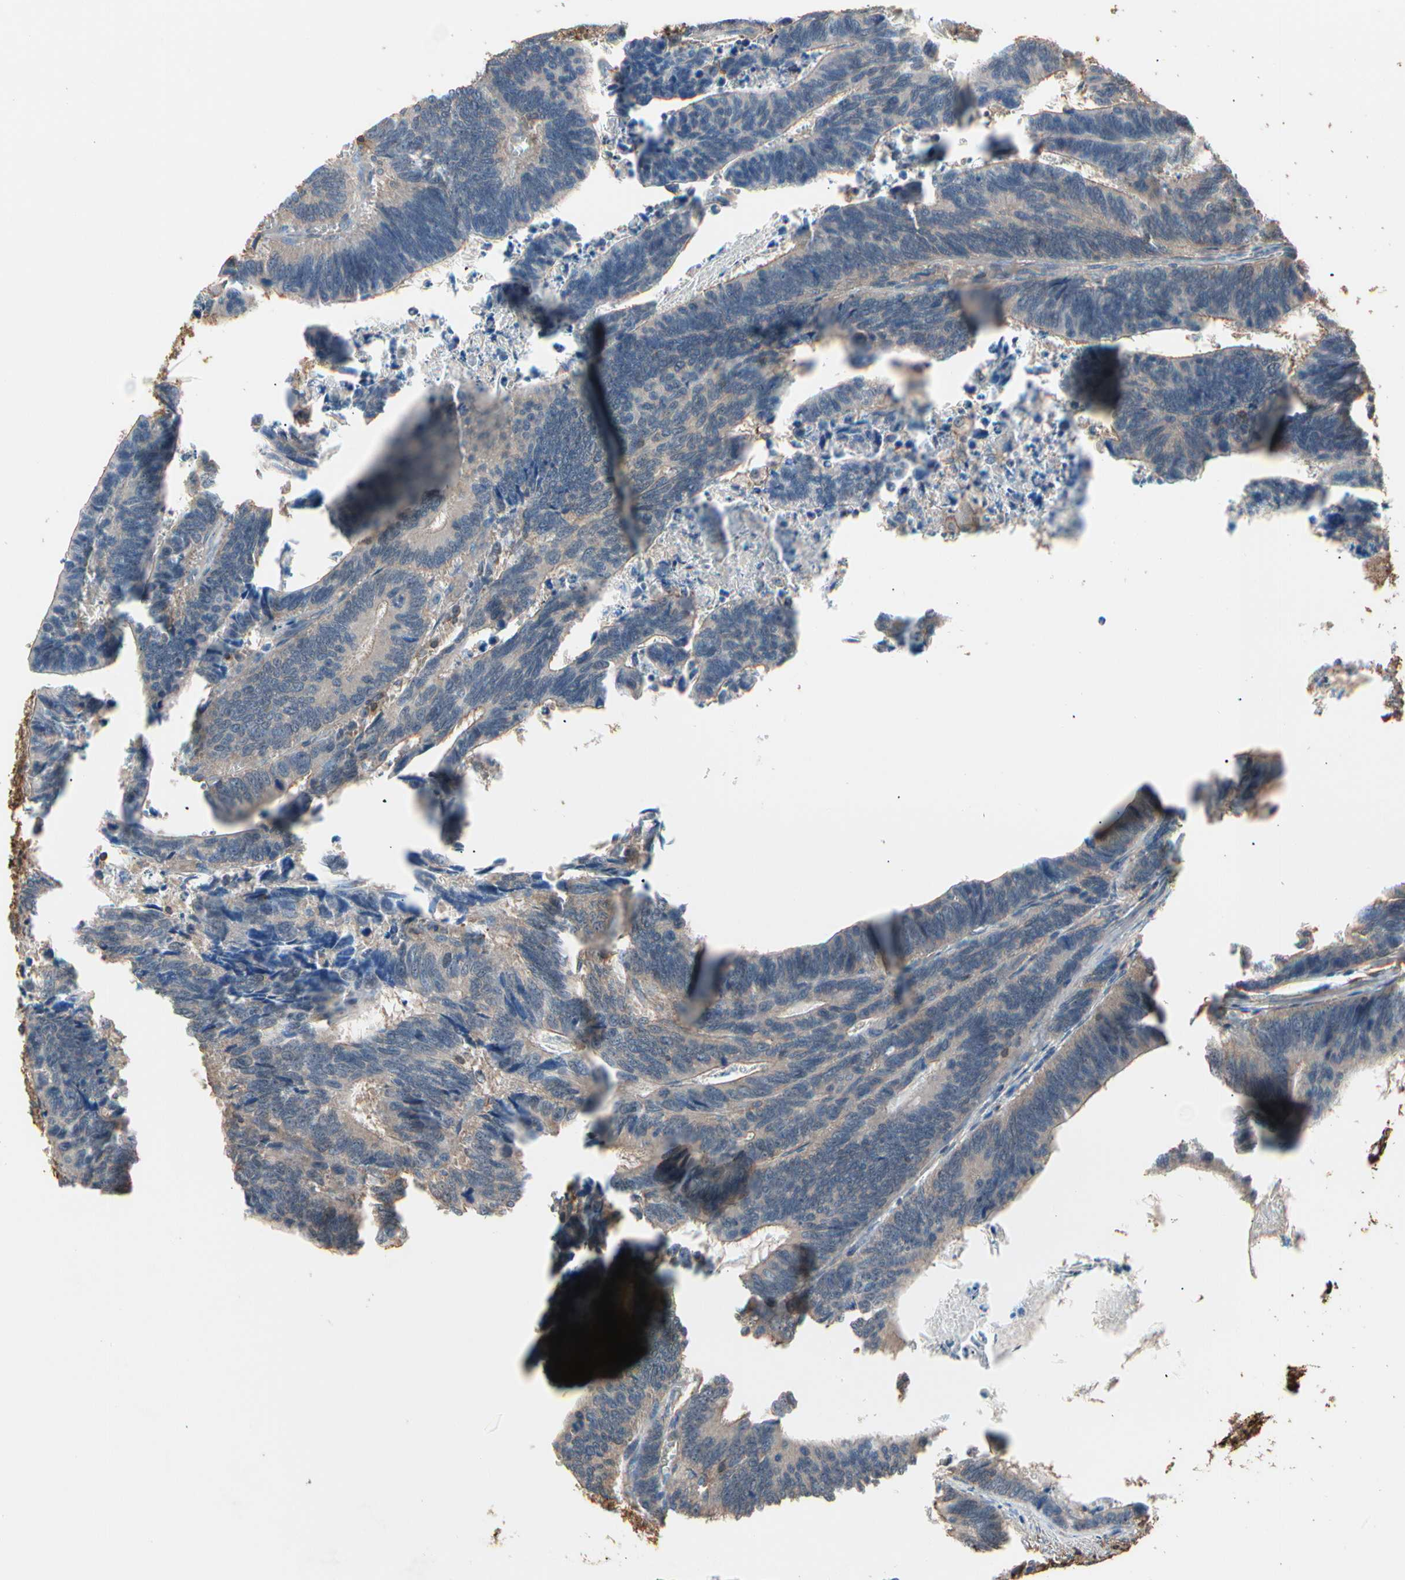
{"staining": {"intensity": "weak", "quantity": "25%-75%", "location": "cytoplasmic/membranous"}, "tissue": "colorectal cancer", "cell_type": "Tumor cells", "image_type": "cancer", "snomed": [{"axis": "morphology", "description": "Adenocarcinoma, NOS"}, {"axis": "topography", "description": "Colon"}], "caption": "Colorectal cancer (adenocarcinoma) stained for a protein displays weak cytoplasmic/membranous positivity in tumor cells.", "gene": "MAPK13", "patient": {"sex": "male", "age": 72}}